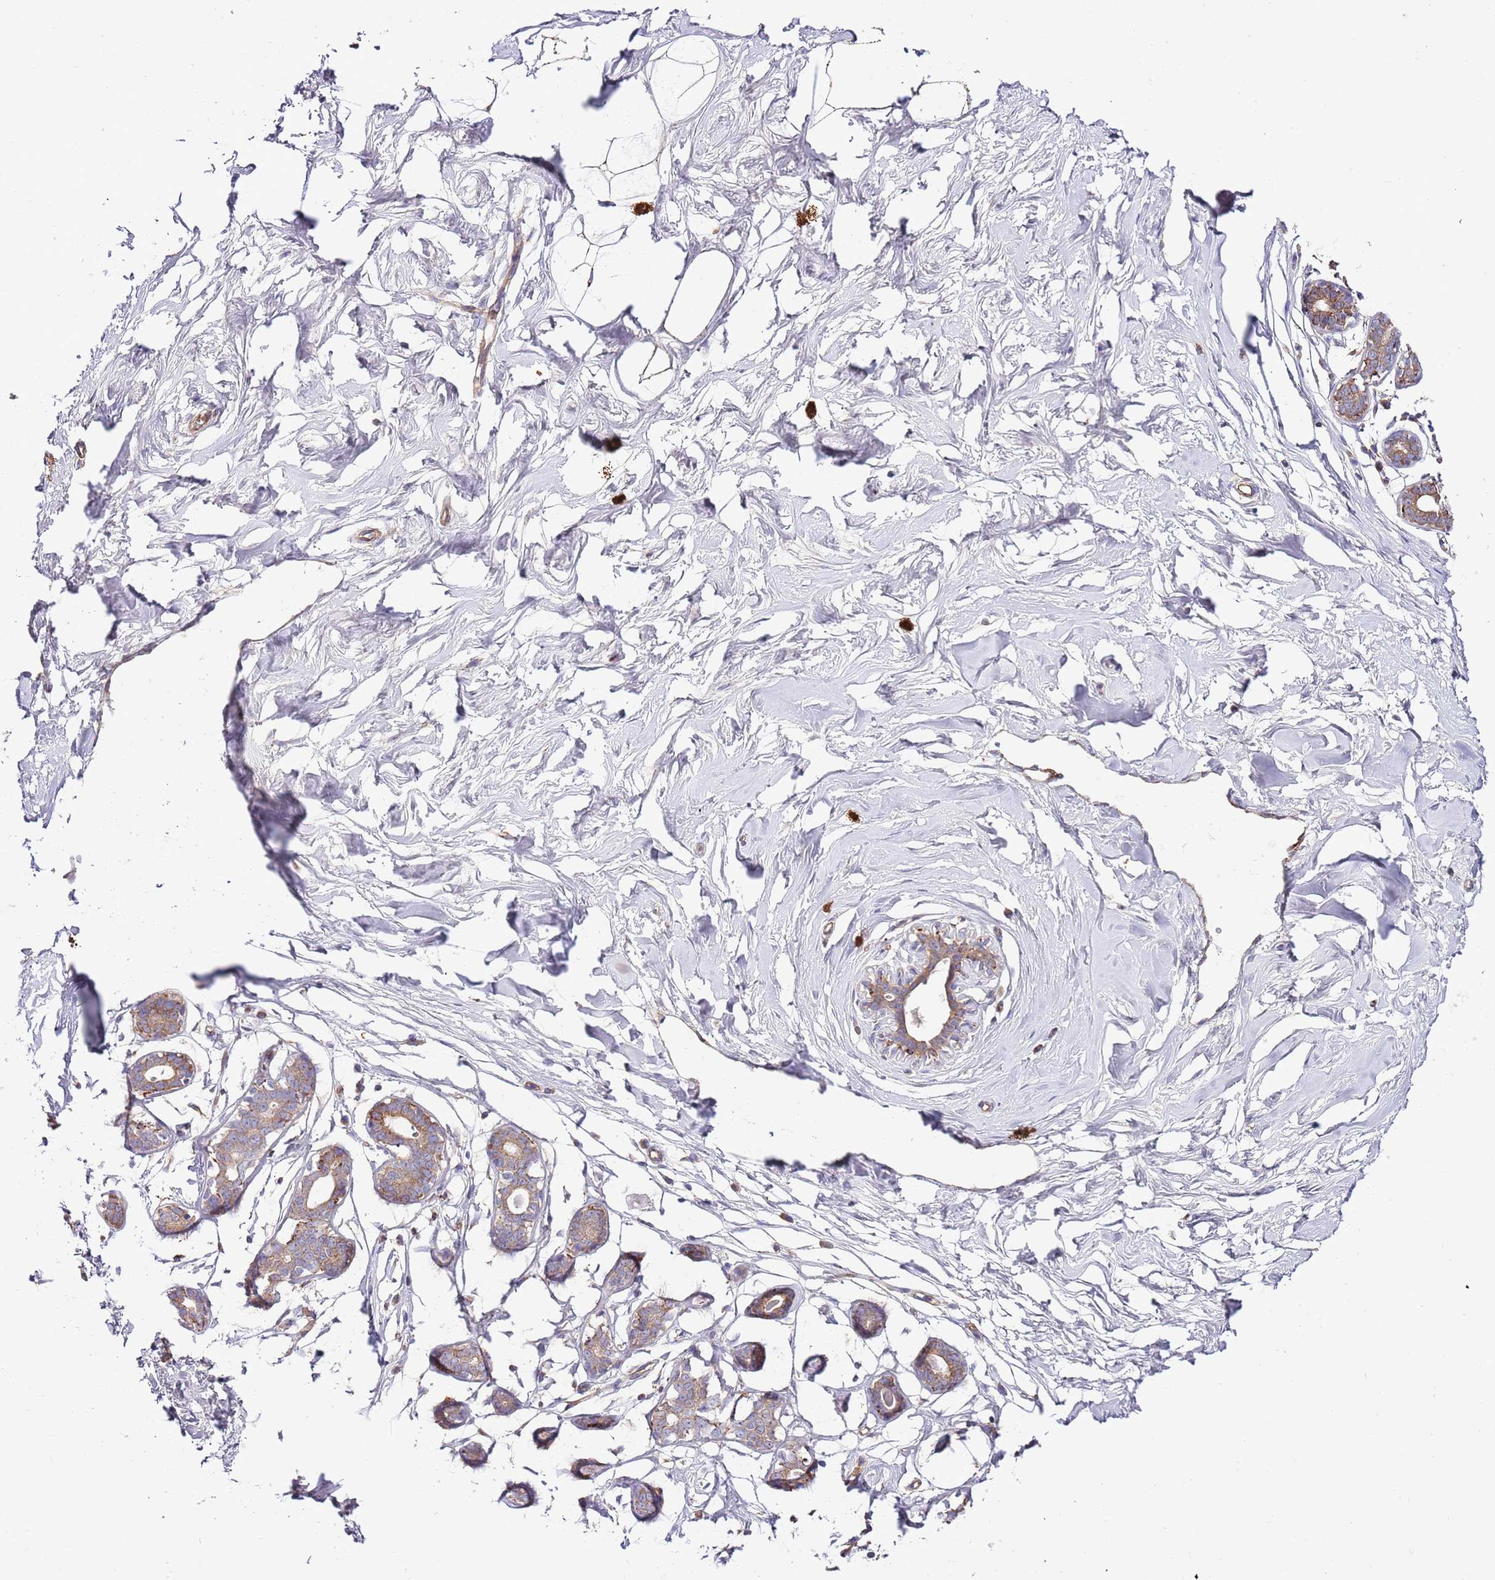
{"staining": {"intensity": "negative", "quantity": "none", "location": "none"}, "tissue": "breast", "cell_type": "Adipocytes", "image_type": "normal", "snomed": [{"axis": "morphology", "description": "Normal tissue, NOS"}, {"axis": "morphology", "description": "Adenoma, NOS"}, {"axis": "topography", "description": "Breast"}], "caption": "The photomicrograph exhibits no staining of adipocytes in benign breast. Nuclei are stained in blue.", "gene": "DOCK6", "patient": {"sex": "female", "age": 23}}